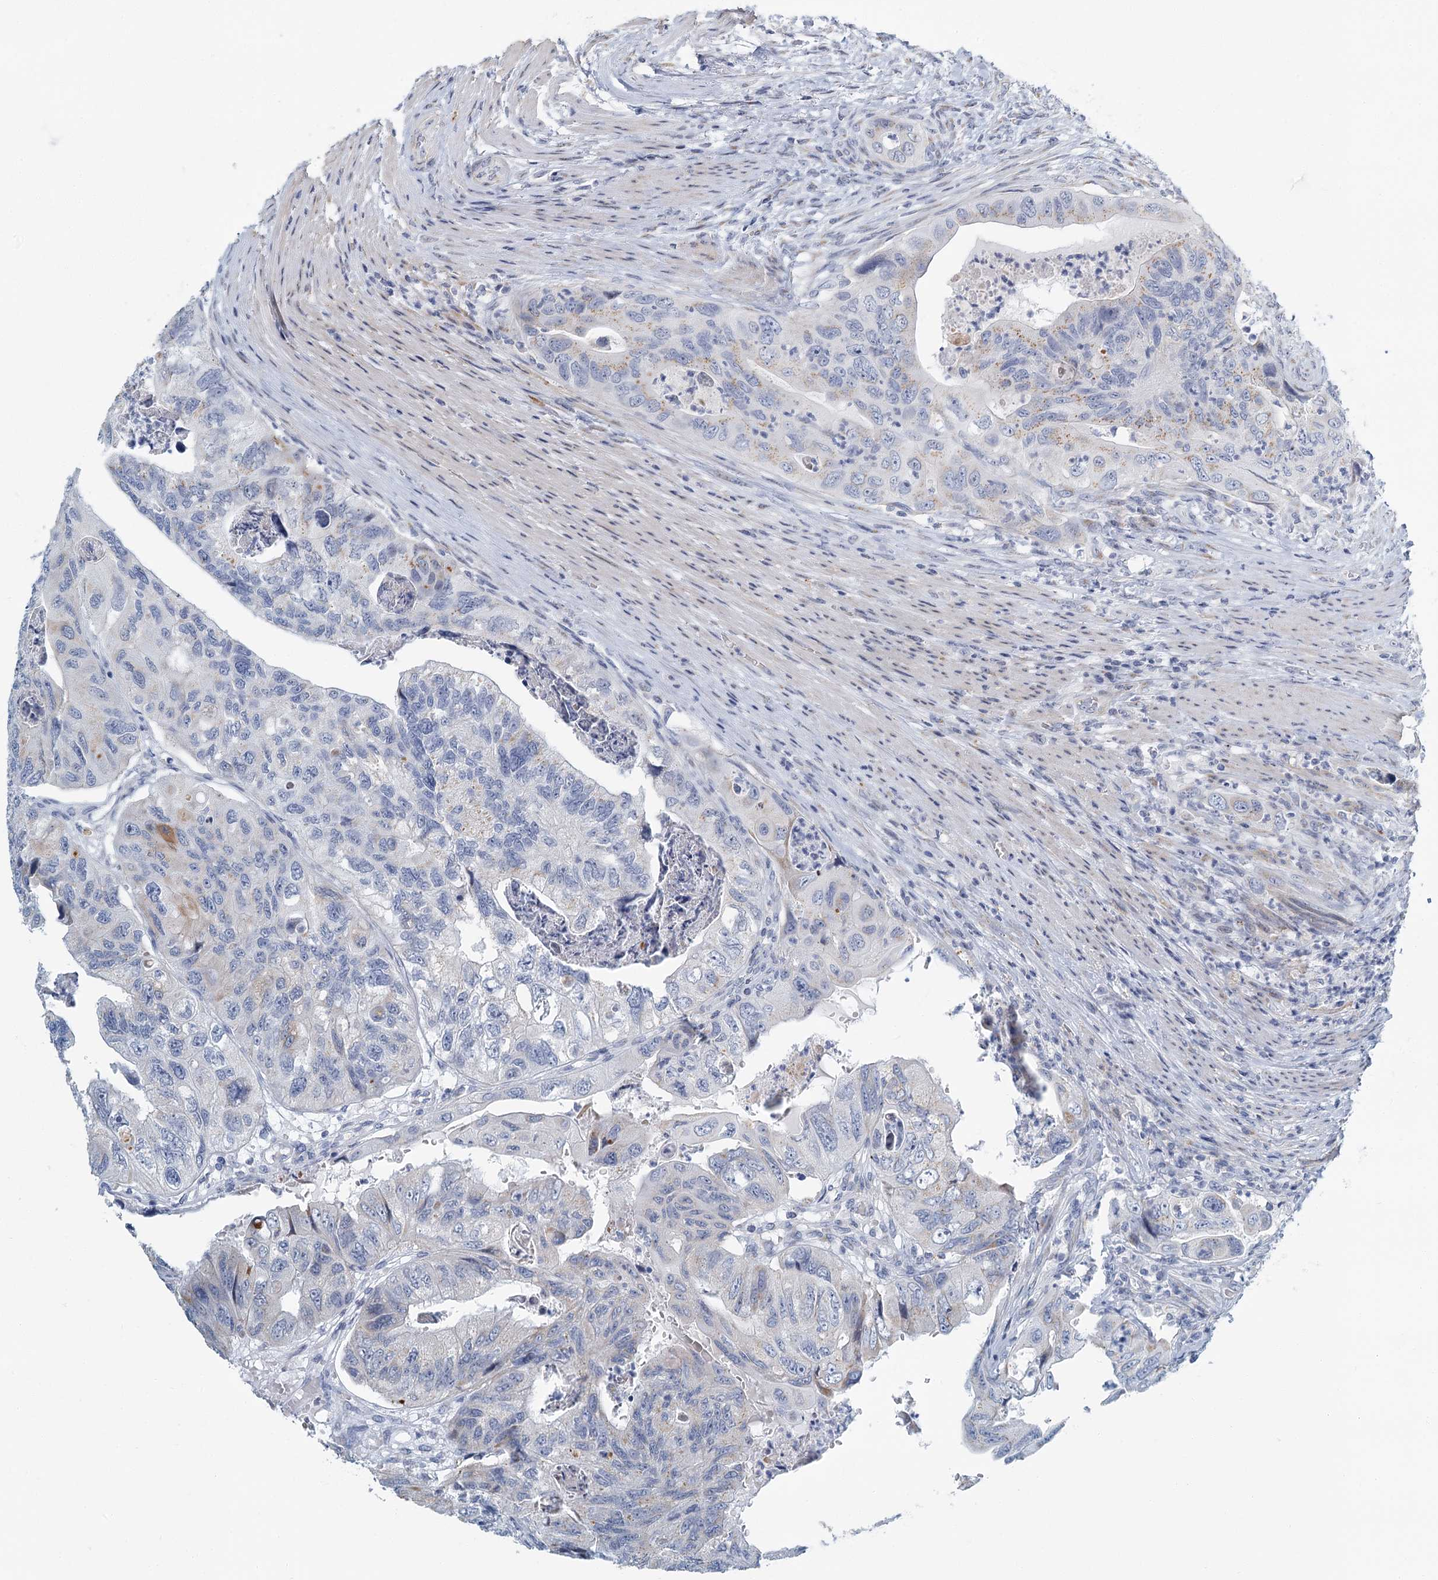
{"staining": {"intensity": "weak", "quantity": "<25%", "location": "cytoplasmic/membranous"}, "tissue": "colorectal cancer", "cell_type": "Tumor cells", "image_type": "cancer", "snomed": [{"axis": "morphology", "description": "Adenocarcinoma, NOS"}, {"axis": "topography", "description": "Rectum"}], "caption": "Immunohistochemistry (IHC) image of neoplastic tissue: colorectal adenocarcinoma stained with DAB demonstrates no significant protein positivity in tumor cells.", "gene": "ZNF527", "patient": {"sex": "male", "age": 63}}